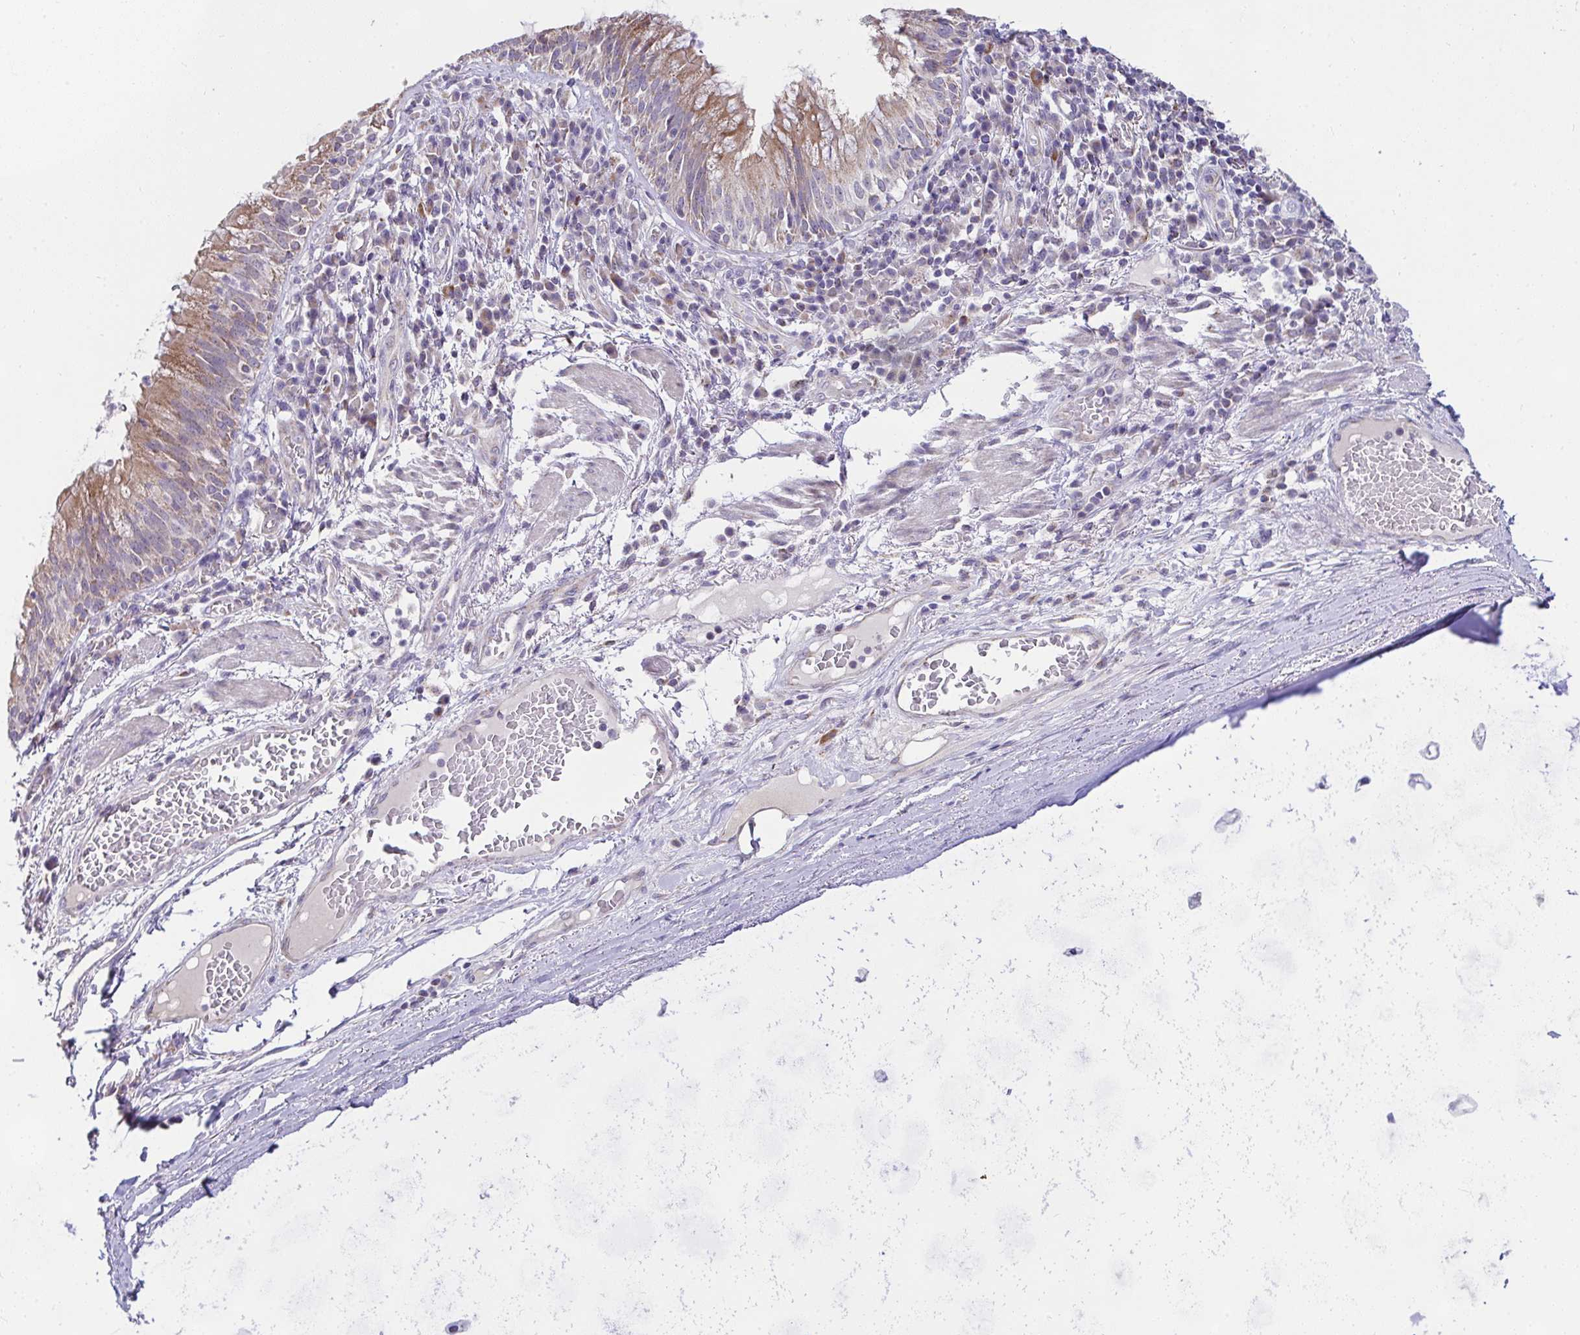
{"staining": {"intensity": "moderate", "quantity": ">75%", "location": "cytoplasmic/membranous"}, "tissue": "bronchus", "cell_type": "Respiratory epithelial cells", "image_type": "normal", "snomed": [{"axis": "morphology", "description": "Normal tissue, NOS"}, {"axis": "topography", "description": "Cartilage tissue"}, {"axis": "topography", "description": "Bronchus"}], "caption": "Immunohistochemical staining of benign human bronchus reveals >75% levels of moderate cytoplasmic/membranous protein expression in approximately >75% of respiratory epithelial cells. (IHC, brightfield microscopy, high magnification).", "gene": "CEP63", "patient": {"sex": "male", "age": 56}}